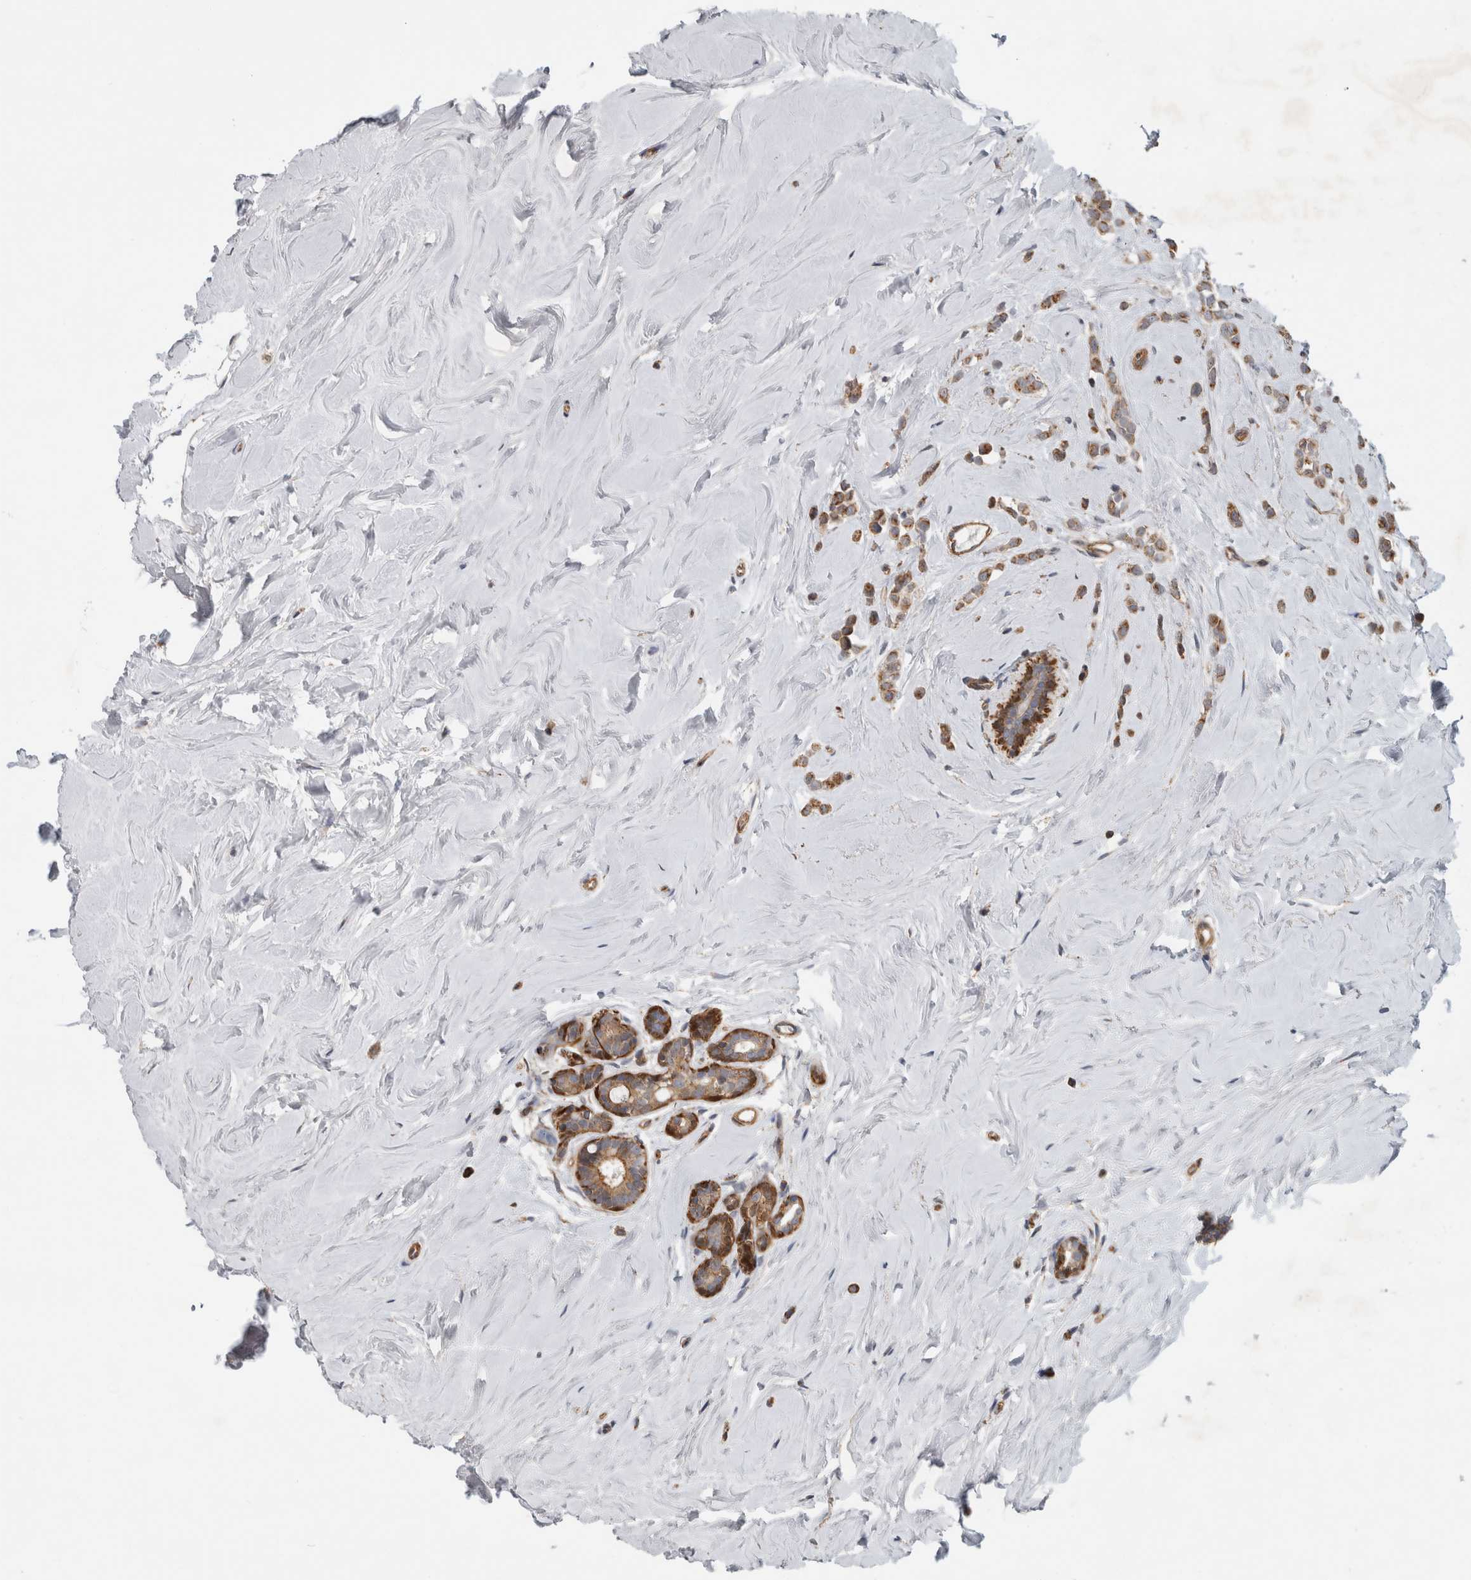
{"staining": {"intensity": "moderate", "quantity": ">75%", "location": "cytoplasmic/membranous"}, "tissue": "breast cancer", "cell_type": "Tumor cells", "image_type": "cancer", "snomed": [{"axis": "morphology", "description": "Lobular carcinoma"}, {"axis": "topography", "description": "Breast"}], "caption": "Protein expression analysis of human breast cancer reveals moderate cytoplasmic/membranous expression in about >75% of tumor cells. (Brightfield microscopy of DAB IHC at high magnification).", "gene": "SFXN2", "patient": {"sex": "female", "age": 47}}